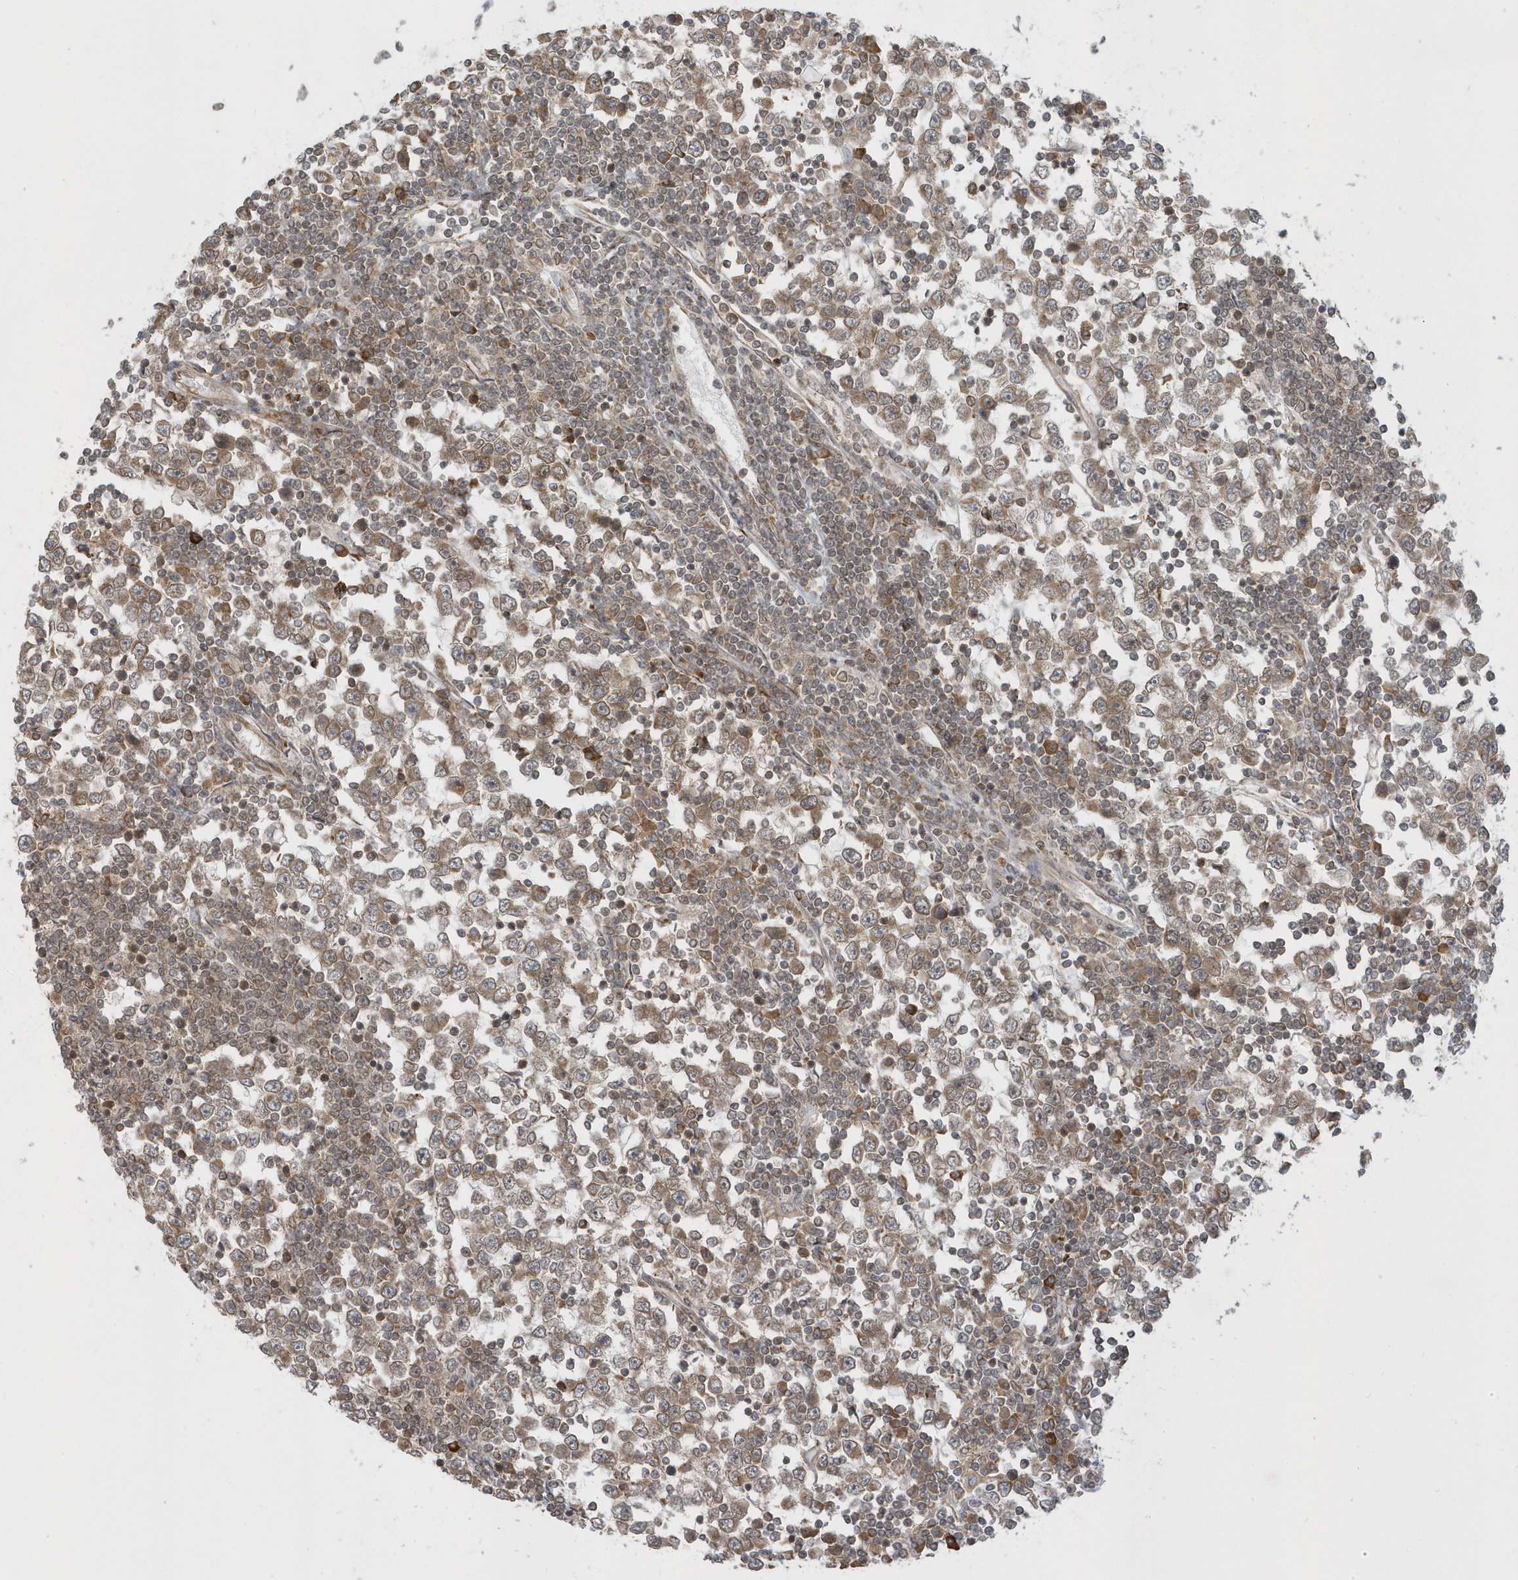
{"staining": {"intensity": "moderate", "quantity": ">75%", "location": "cytoplasmic/membranous"}, "tissue": "testis cancer", "cell_type": "Tumor cells", "image_type": "cancer", "snomed": [{"axis": "morphology", "description": "Seminoma, NOS"}, {"axis": "topography", "description": "Testis"}], "caption": "Immunohistochemical staining of human testis seminoma reveals medium levels of moderate cytoplasmic/membranous staining in about >75% of tumor cells. (Stains: DAB in brown, nuclei in blue, Microscopy: brightfield microscopy at high magnification).", "gene": "METTL21A", "patient": {"sex": "male", "age": 65}}